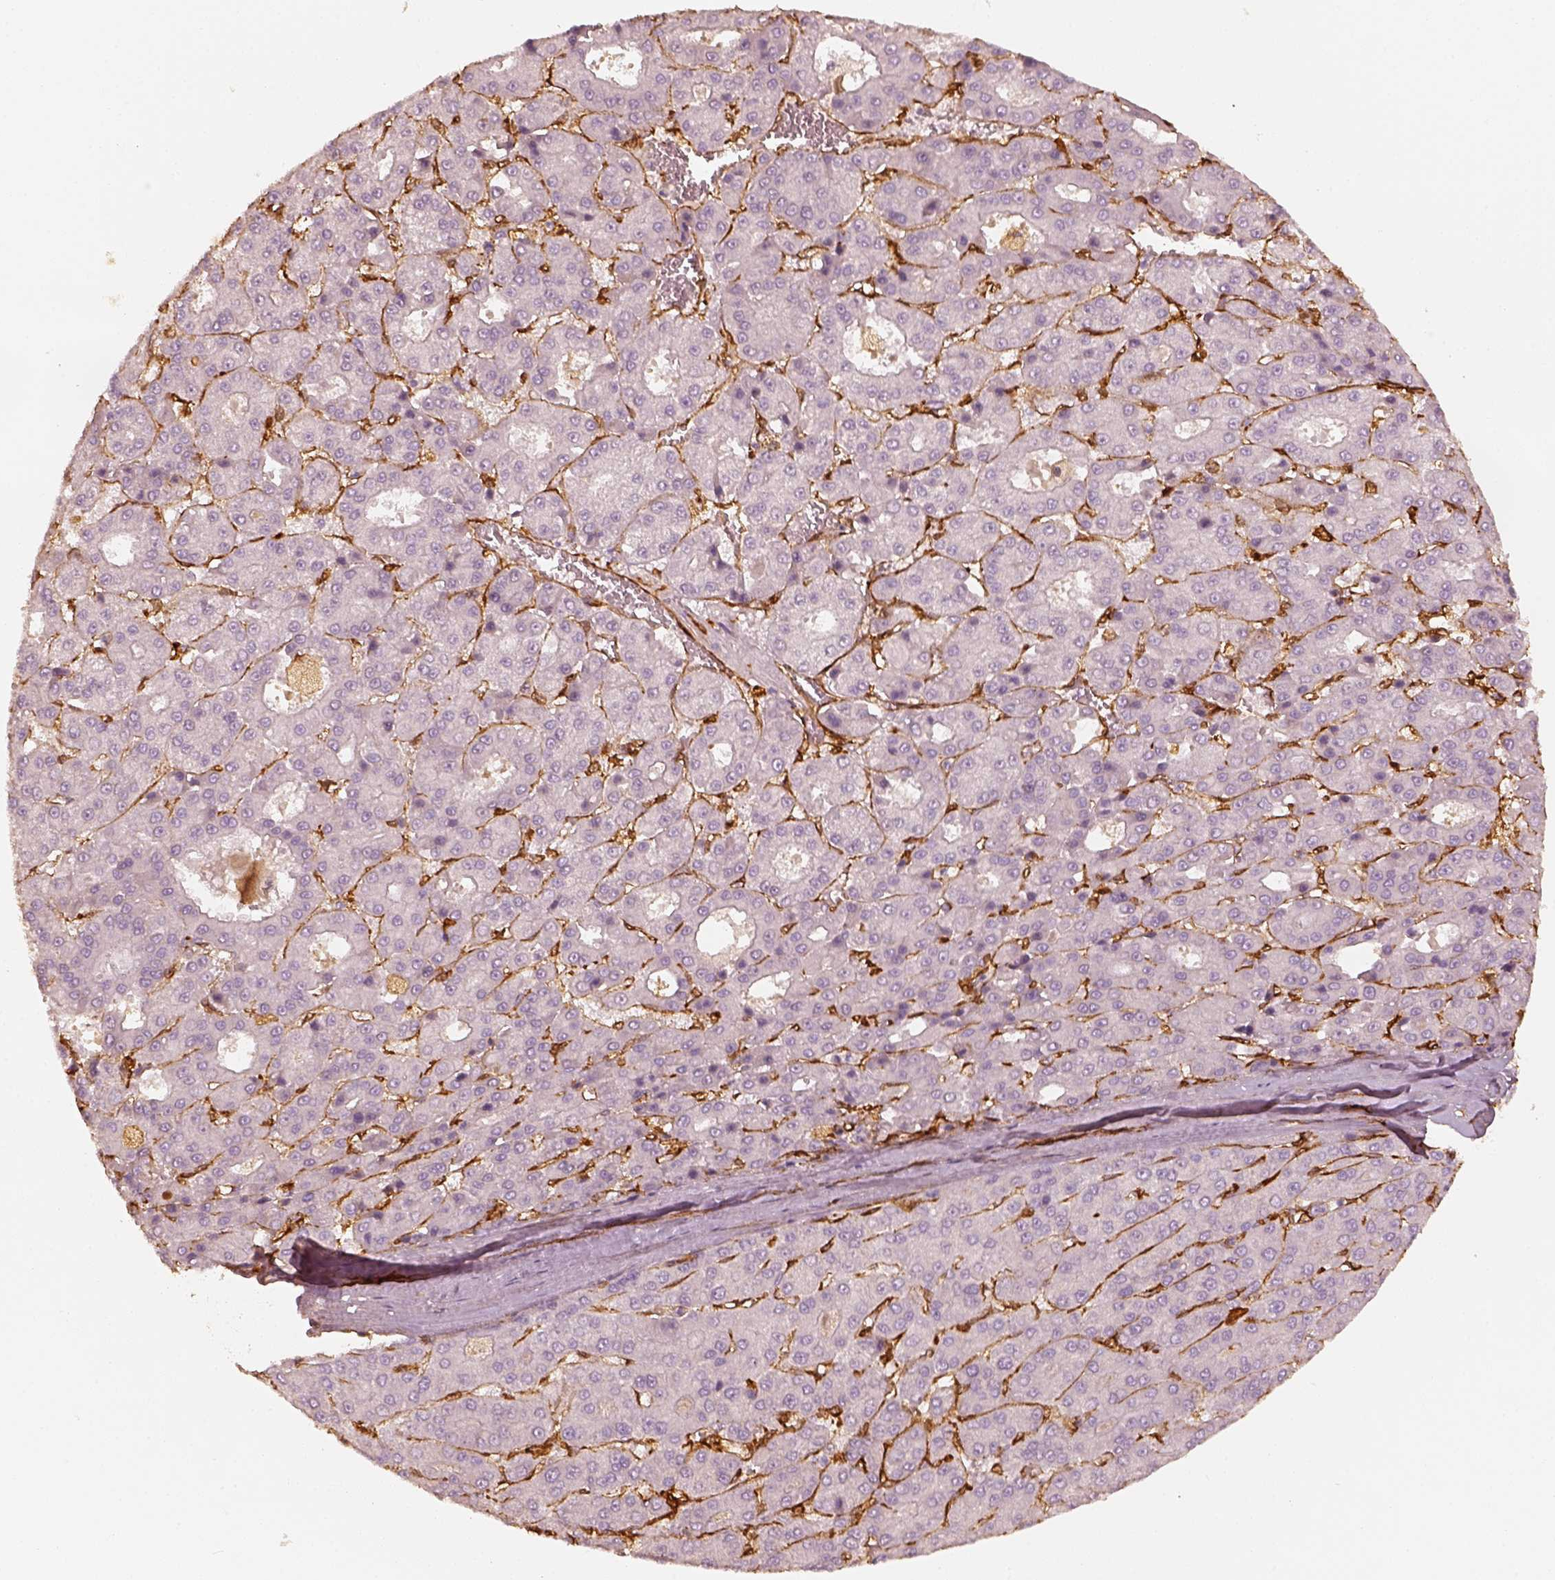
{"staining": {"intensity": "negative", "quantity": "none", "location": "none"}, "tissue": "liver cancer", "cell_type": "Tumor cells", "image_type": "cancer", "snomed": [{"axis": "morphology", "description": "Carcinoma, Hepatocellular, NOS"}, {"axis": "topography", "description": "Liver"}], "caption": "IHC photomicrograph of neoplastic tissue: human liver cancer stained with DAB shows no significant protein positivity in tumor cells. (DAB (3,3'-diaminobenzidine) immunohistochemistry (IHC) with hematoxylin counter stain).", "gene": "FSCN1", "patient": {"sex": "male", "age": 70}}